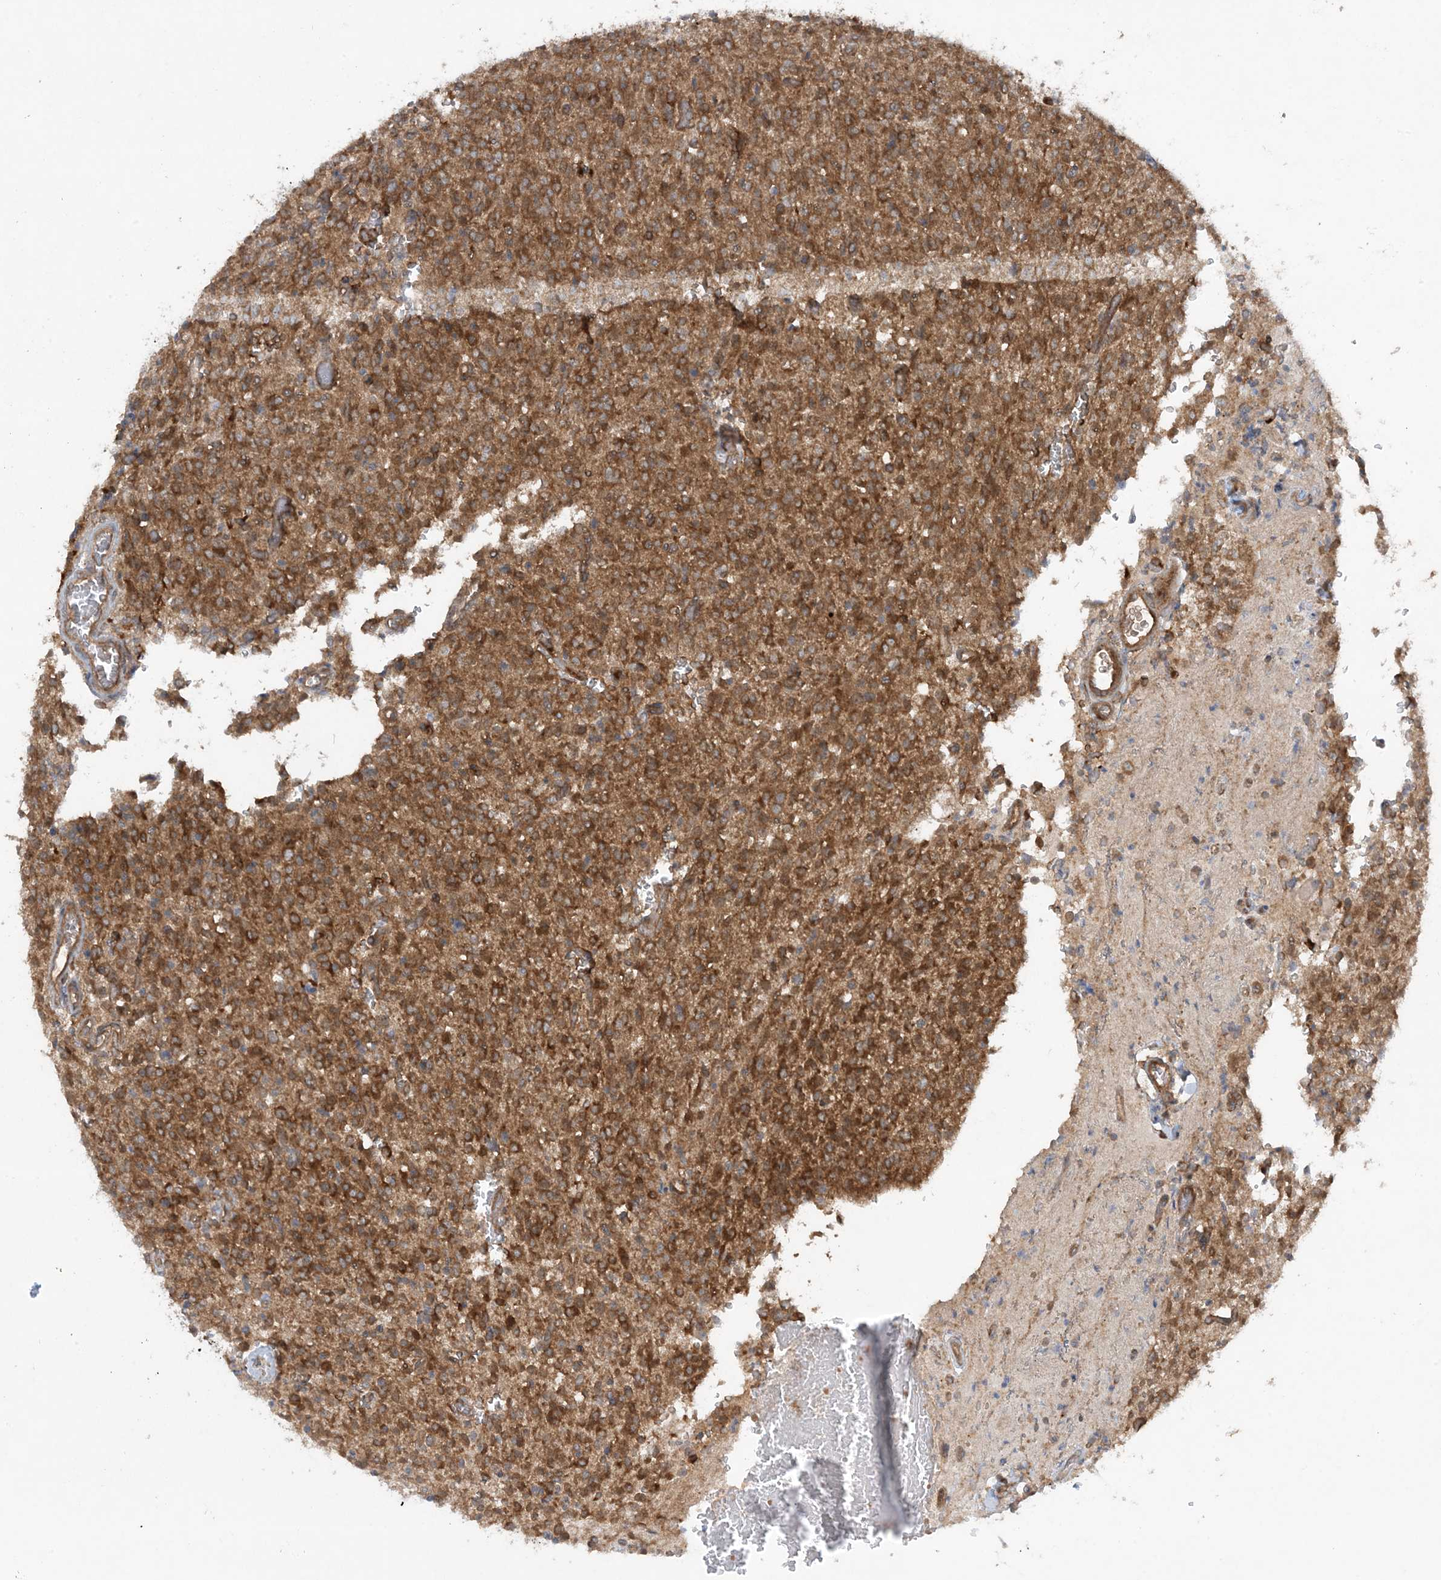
{"staining": {"intensity": "moderate", "quantity": ">75%", "location": "cytoplasmic/membranous"}, "tissue": "glioma", "cell_type": "Tumor cells", "image_type": "cancer", "snomed": [{"axis": "morphology", "description": "Glioma, malignant, High grade"}, {"axis": "topography", "description": "Brain"}], "caption": "This is a micrograph of immunohistochemistry (IHC) staining of malignant glioma (high-grade), which shows moderate positivity in the cytoplasmic/membranous of tumor cells.", "gene": "STAM2", "patient": {"sex": "male", "age": 34}}